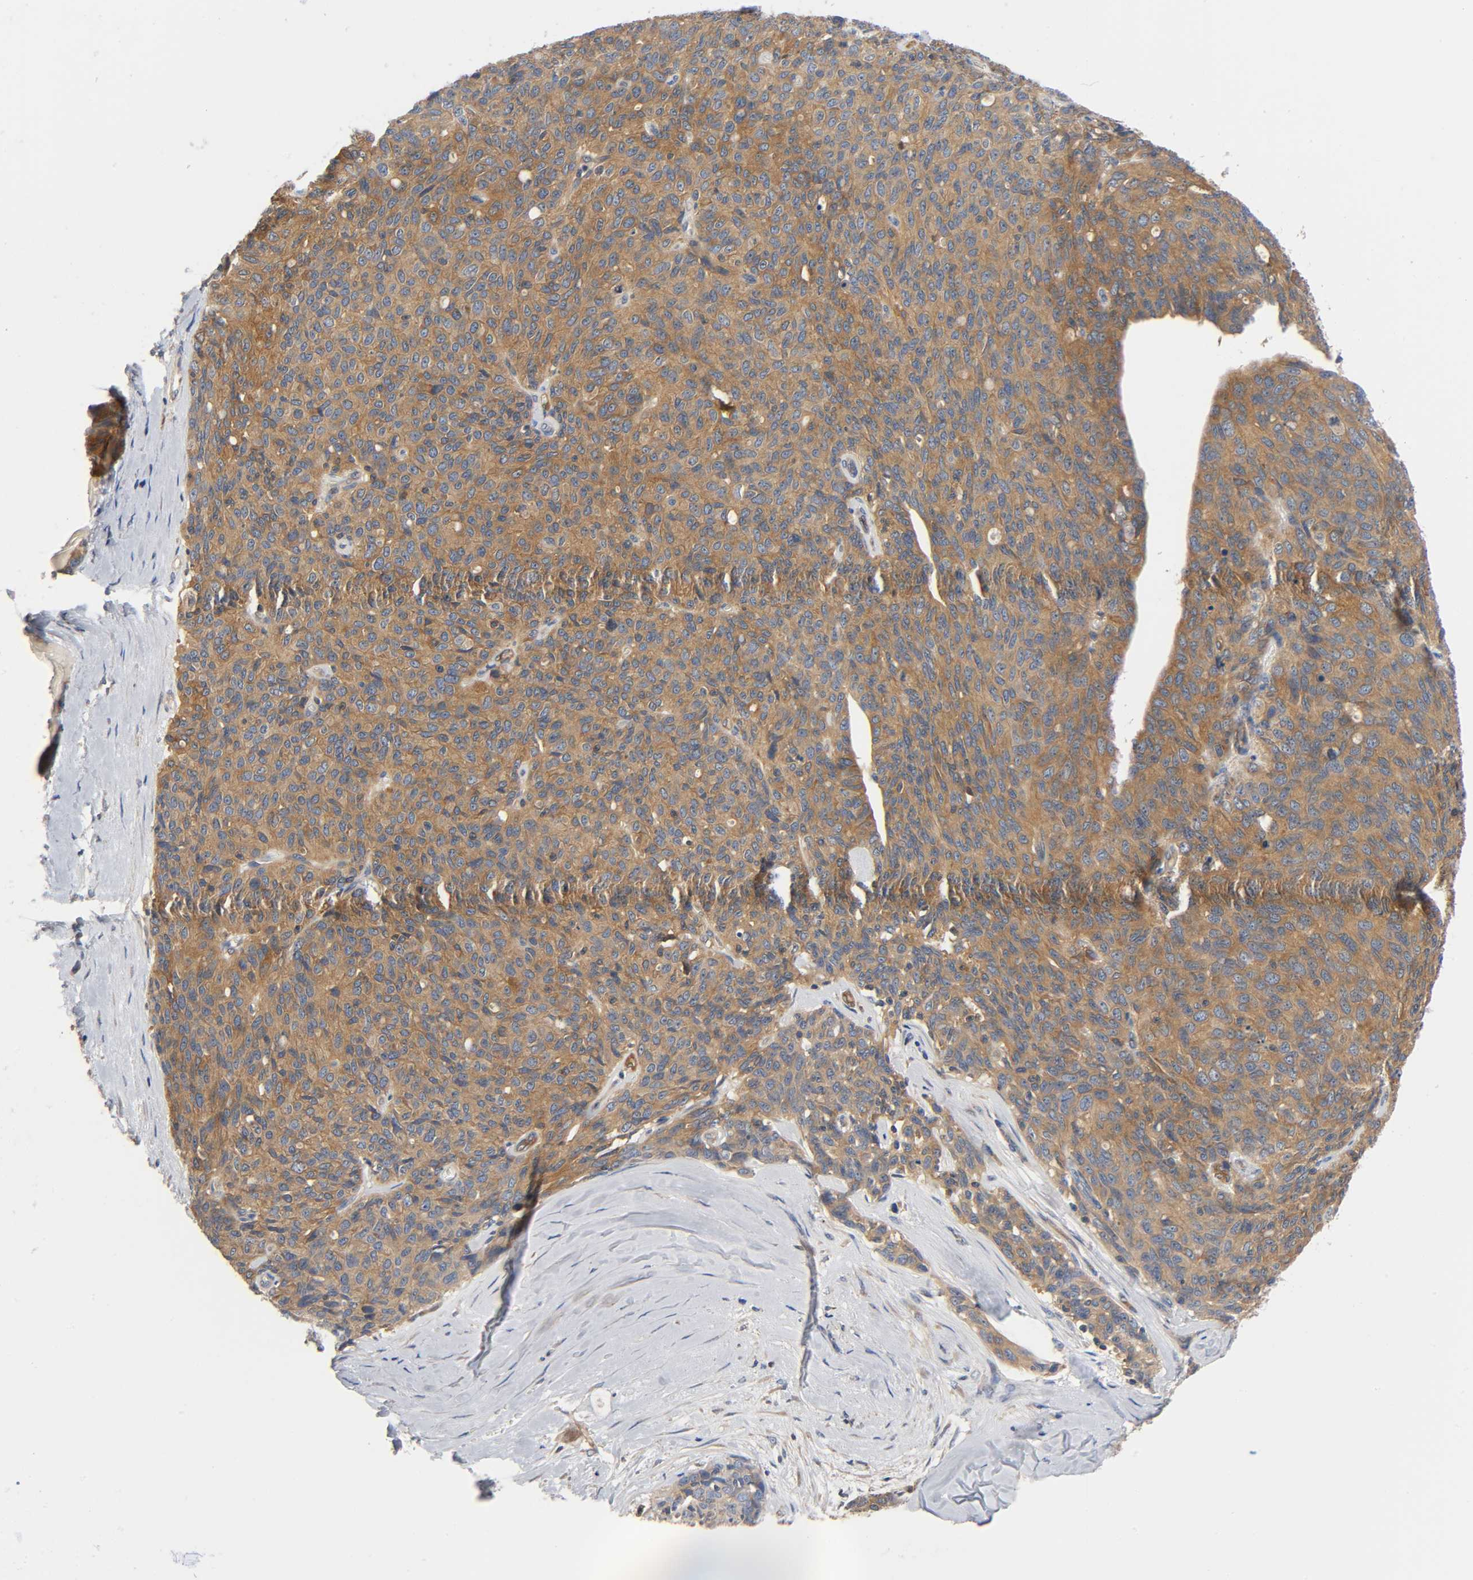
{"staining": {"intensity": "moderate", "quantity": ">75%", "location": "cytoplasmic/membranous"}, "tissue": "ovarian cancer", "cell_type": "Tumor cells", "image_type": "cancer", "snomed": [{"axis": "morphology", "description": "Carcinoma, endometroid"}, {"axis": "topography", "description": "Ovary"}], "caption": "Tumor cells demonstrate moderate cytoplasmic/membranous positivity in approximately >75% of cells in ovarian cancer (endometroid carcinoma). (IHC, brightfield microscopy, high magnification).", "gene": "PRKAB1", "patient": {"sex": "female", "age": 60}}